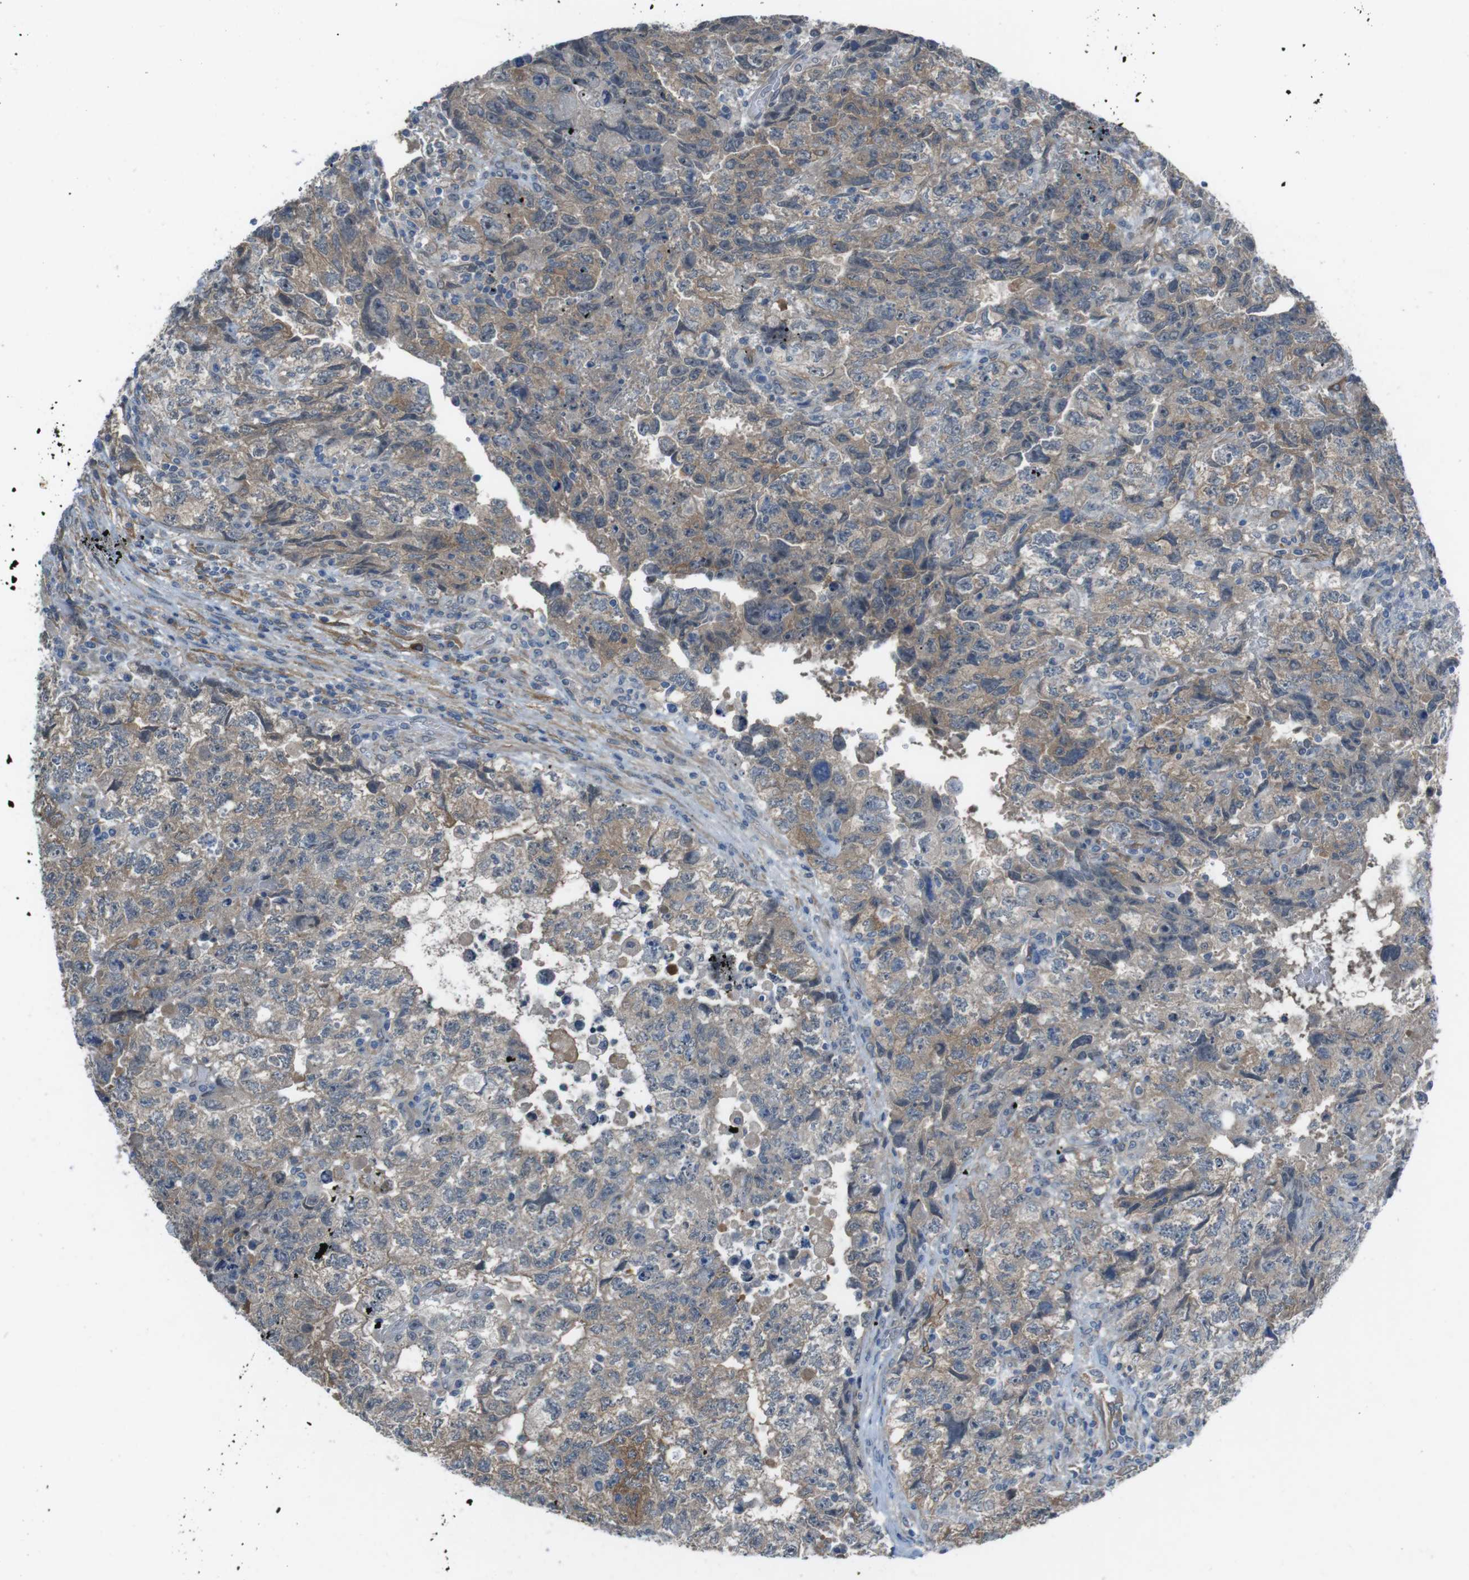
{"staining": {"intensity": "moderate", "quantity": "25%-75%", "location": "cytoplasmic/membranous"}, "tissue": "testis cancer", "cell_type": "Tumor cells", "image_type": "cancer", "snomed": [{"axis": "morphology", "description": "Carcinoma, Embryonal, NOS"}, {"axis": "topography", "description": "Testis"}], "caption": "Protein positivity by immunohistochemistry displays moderate cytoplasmic/membranous staining in about 25%-75% of tumor cells in testis cancer (embryonal carcinoma).", "gene": "ANK2", "patient": {"sex": "male", "age": 36}}